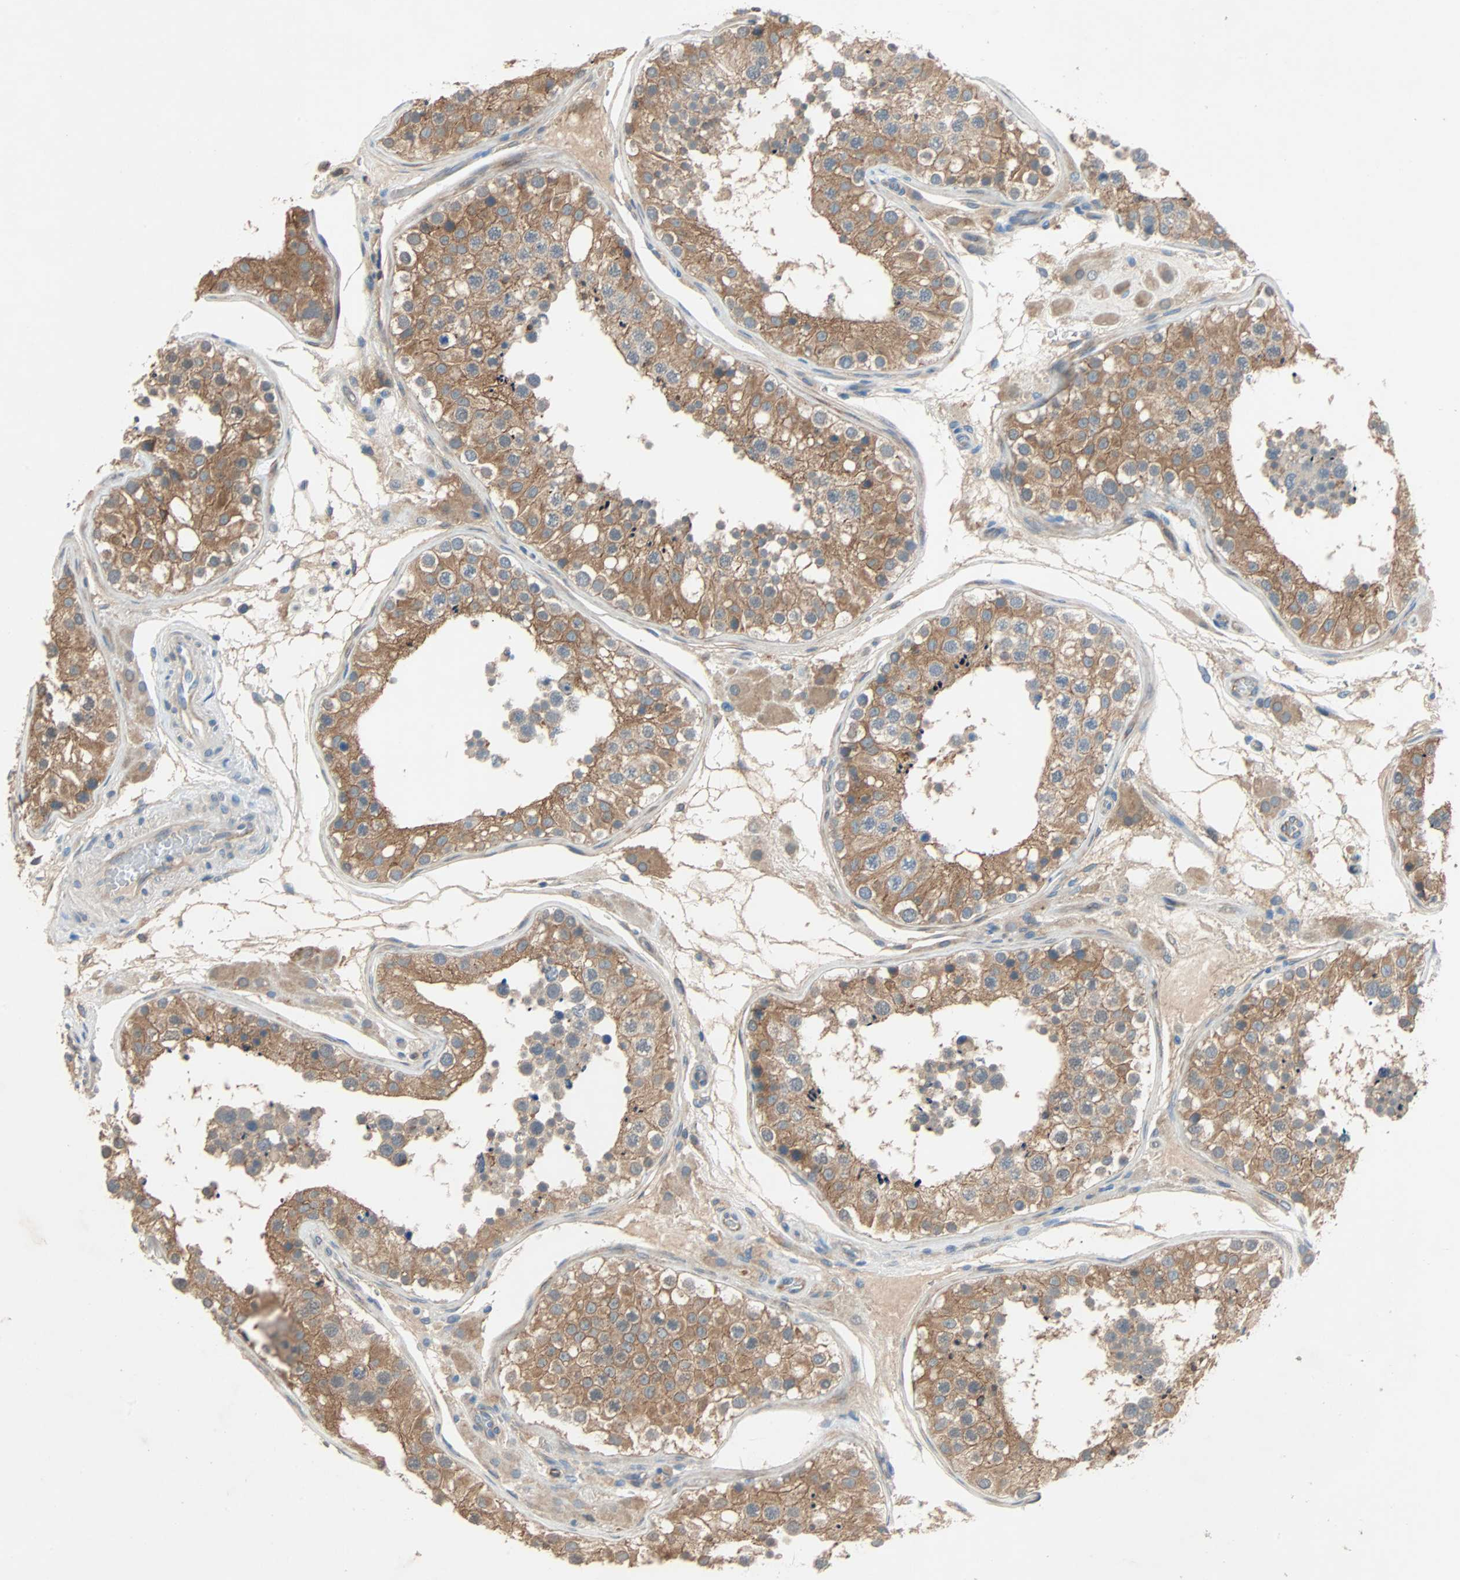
{"staining": {"intensity": "moderate", "quantity": ">75%", "location": "cytoplasmic/membranous"}, "tissue": "testis", "cell_type": "Cells in seminiferous ducts", "image_type": "normal", "snomed": [{"axis": "morphology", "description": "Normal tissue, NOS"}, {"axis": "topography", "description": "Testis"}], "caption": "Moderate cytoplasmic/membranous staining for a protein is present in approximately >75% of cells in seminiferous ducts of normal testis using IHC.", "gene": "TNFRSF12A", "patient": {"sex": "male", "age": 26}}